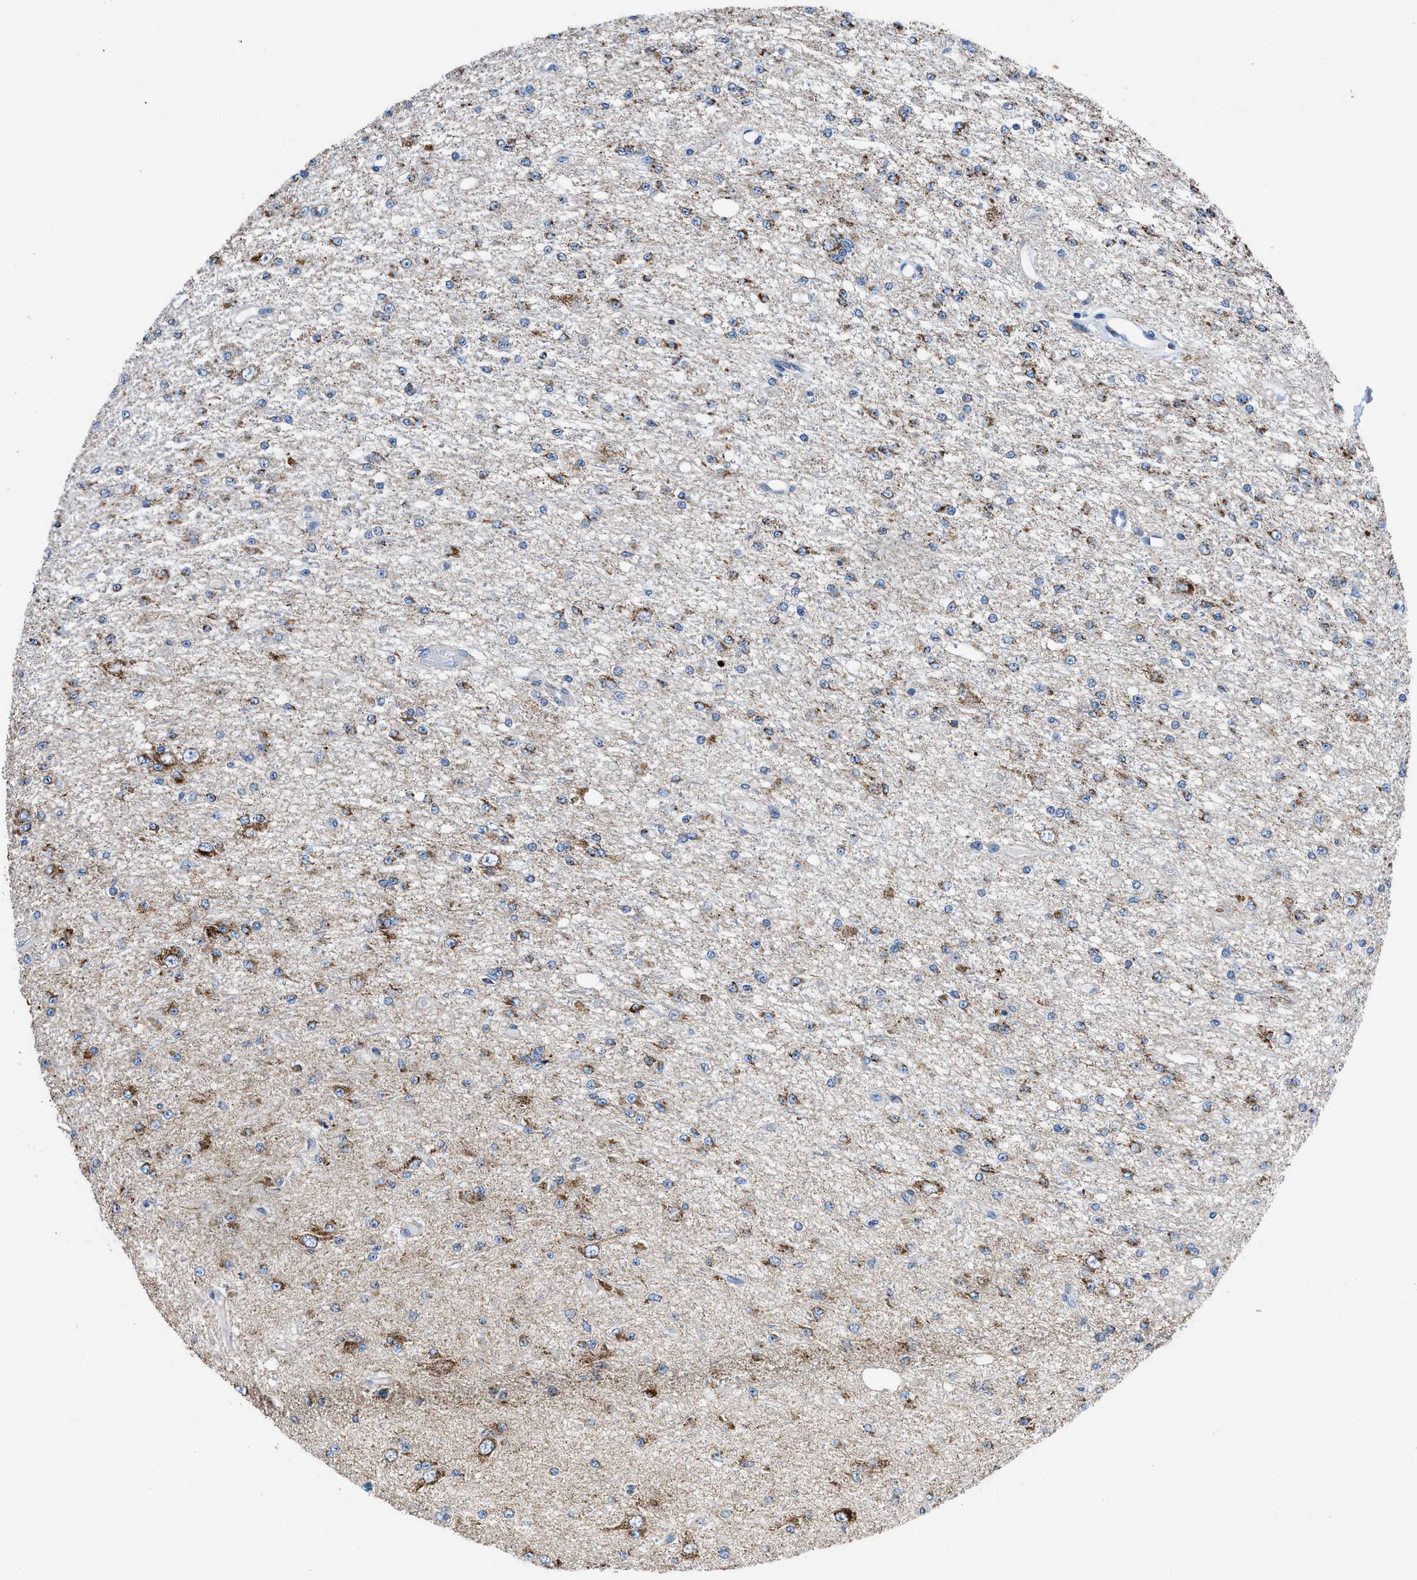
{"staining": {"intensity": "moderate", "quantity": "25%-75%", "location": "cytoplasmic/membranous"}, "tissue": "glioma", "cell_type": "Tumor cells", "image_type": "cancer", "snomed": [{"axis": "morphology", "description": "Glioma, malignant, Low grade"}, {"axis": "topography", "description": "Brain"}], "caption": "A brown stain shows moderate cytoplasmic/membranous expression of a protein in human low-grade glioma (malignant) tumor cells. Nuclei are stained in blue.", "gene": "ZDHHC3", "patient": {"sex": "male", "age": 38}}